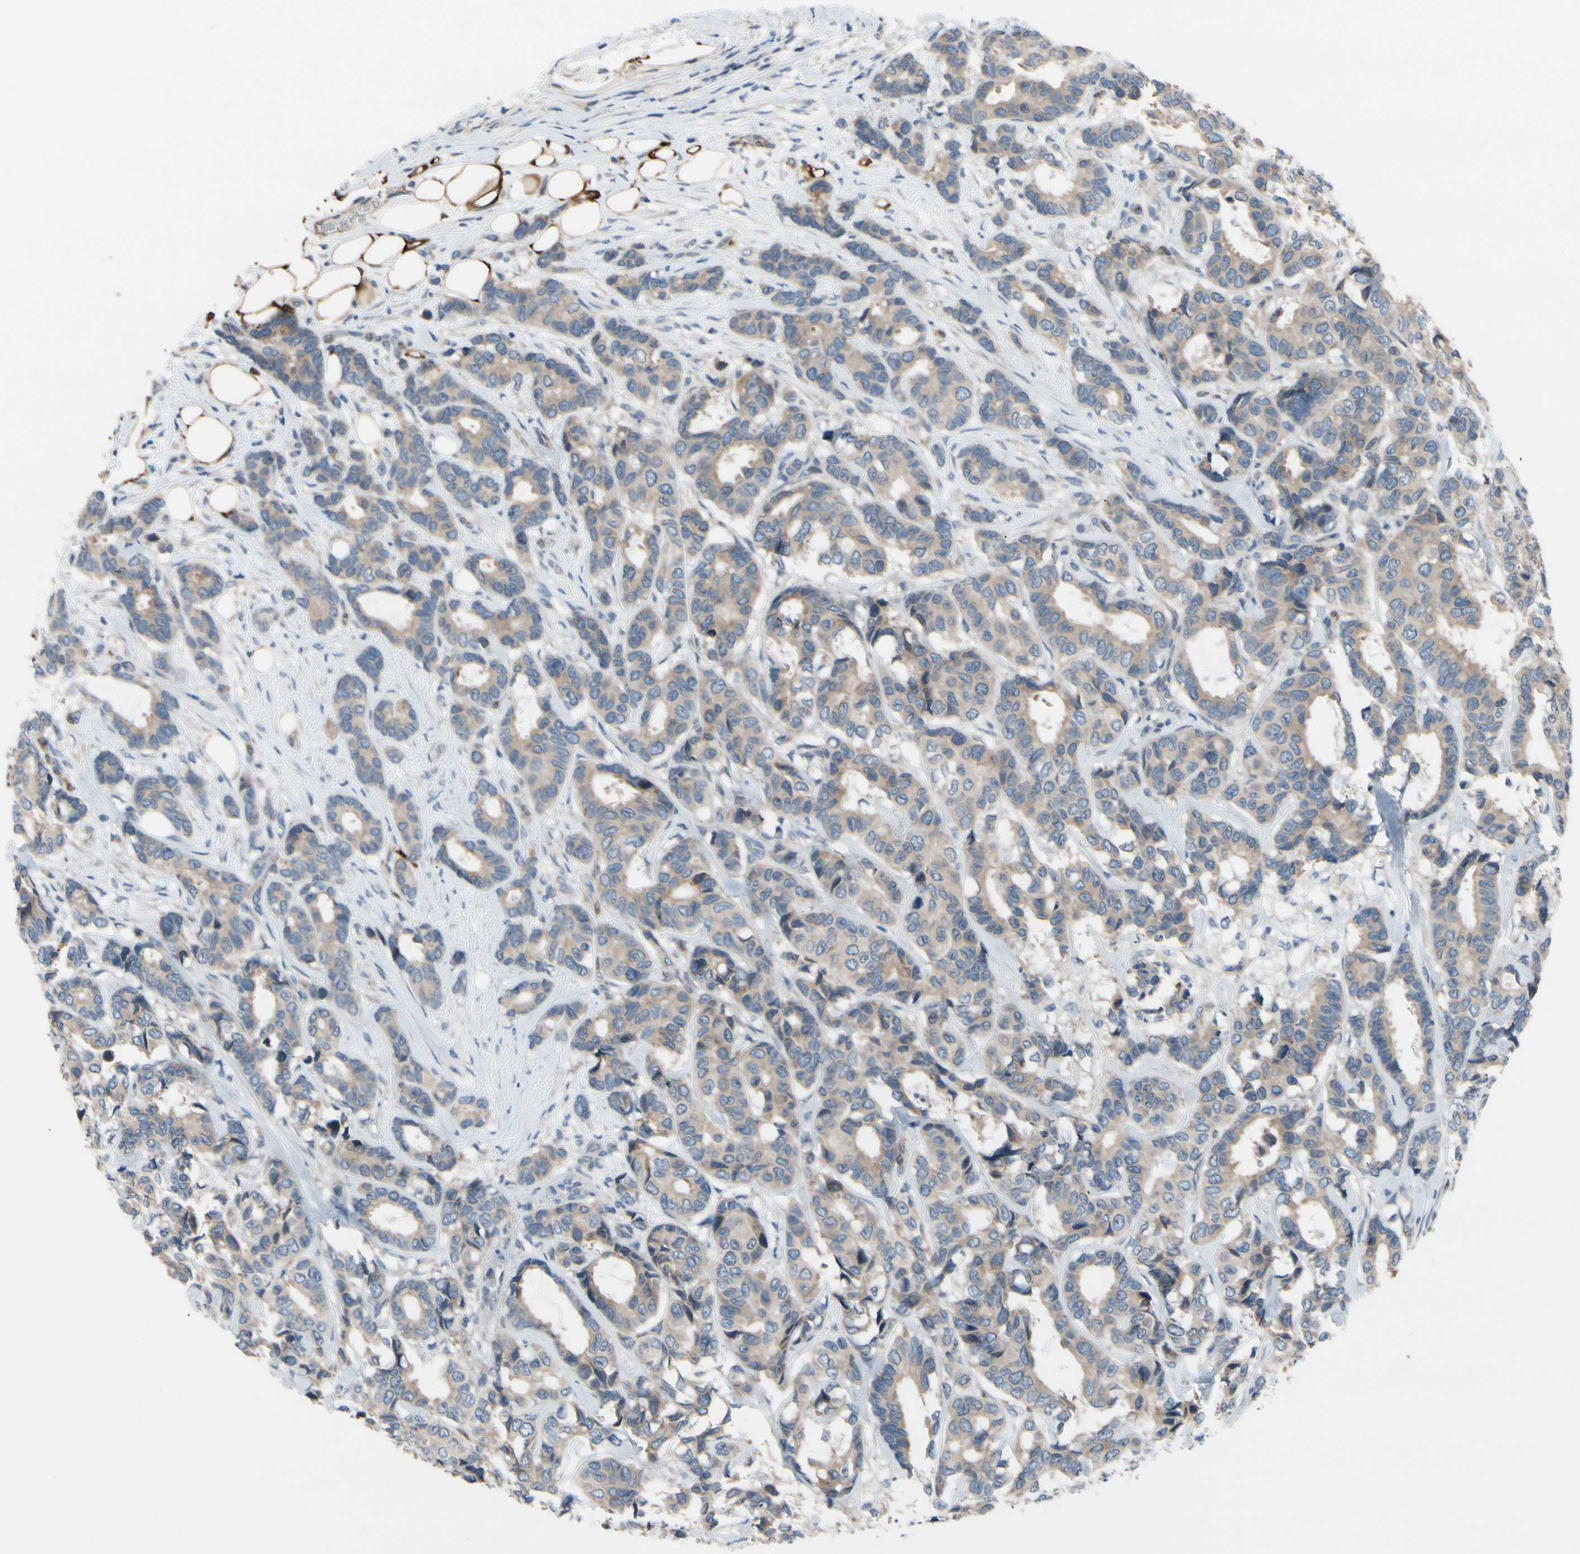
{"staining": {"intensity": "weak", "quantity": ">75%", "location": "cytoplasmic/membranous"}, "tissue": "breast cancer", "cell_type": "Tumor cells", "image_type": "cancer", "snomed": [{"axis": "morphology", "description": "Duct carcinoma"}, {"axis": "topography", "description": "Breast"}], "caption": "Weak cytoplasmic/membranous positivity for a protein is seen in approximately >75% of tumor cells of infiltrating ductal carcinoma (breast) using immunohistochemistry (IHC).", "gene": "PRXL2A", "patient": {"sex": "female", "age": 87}}